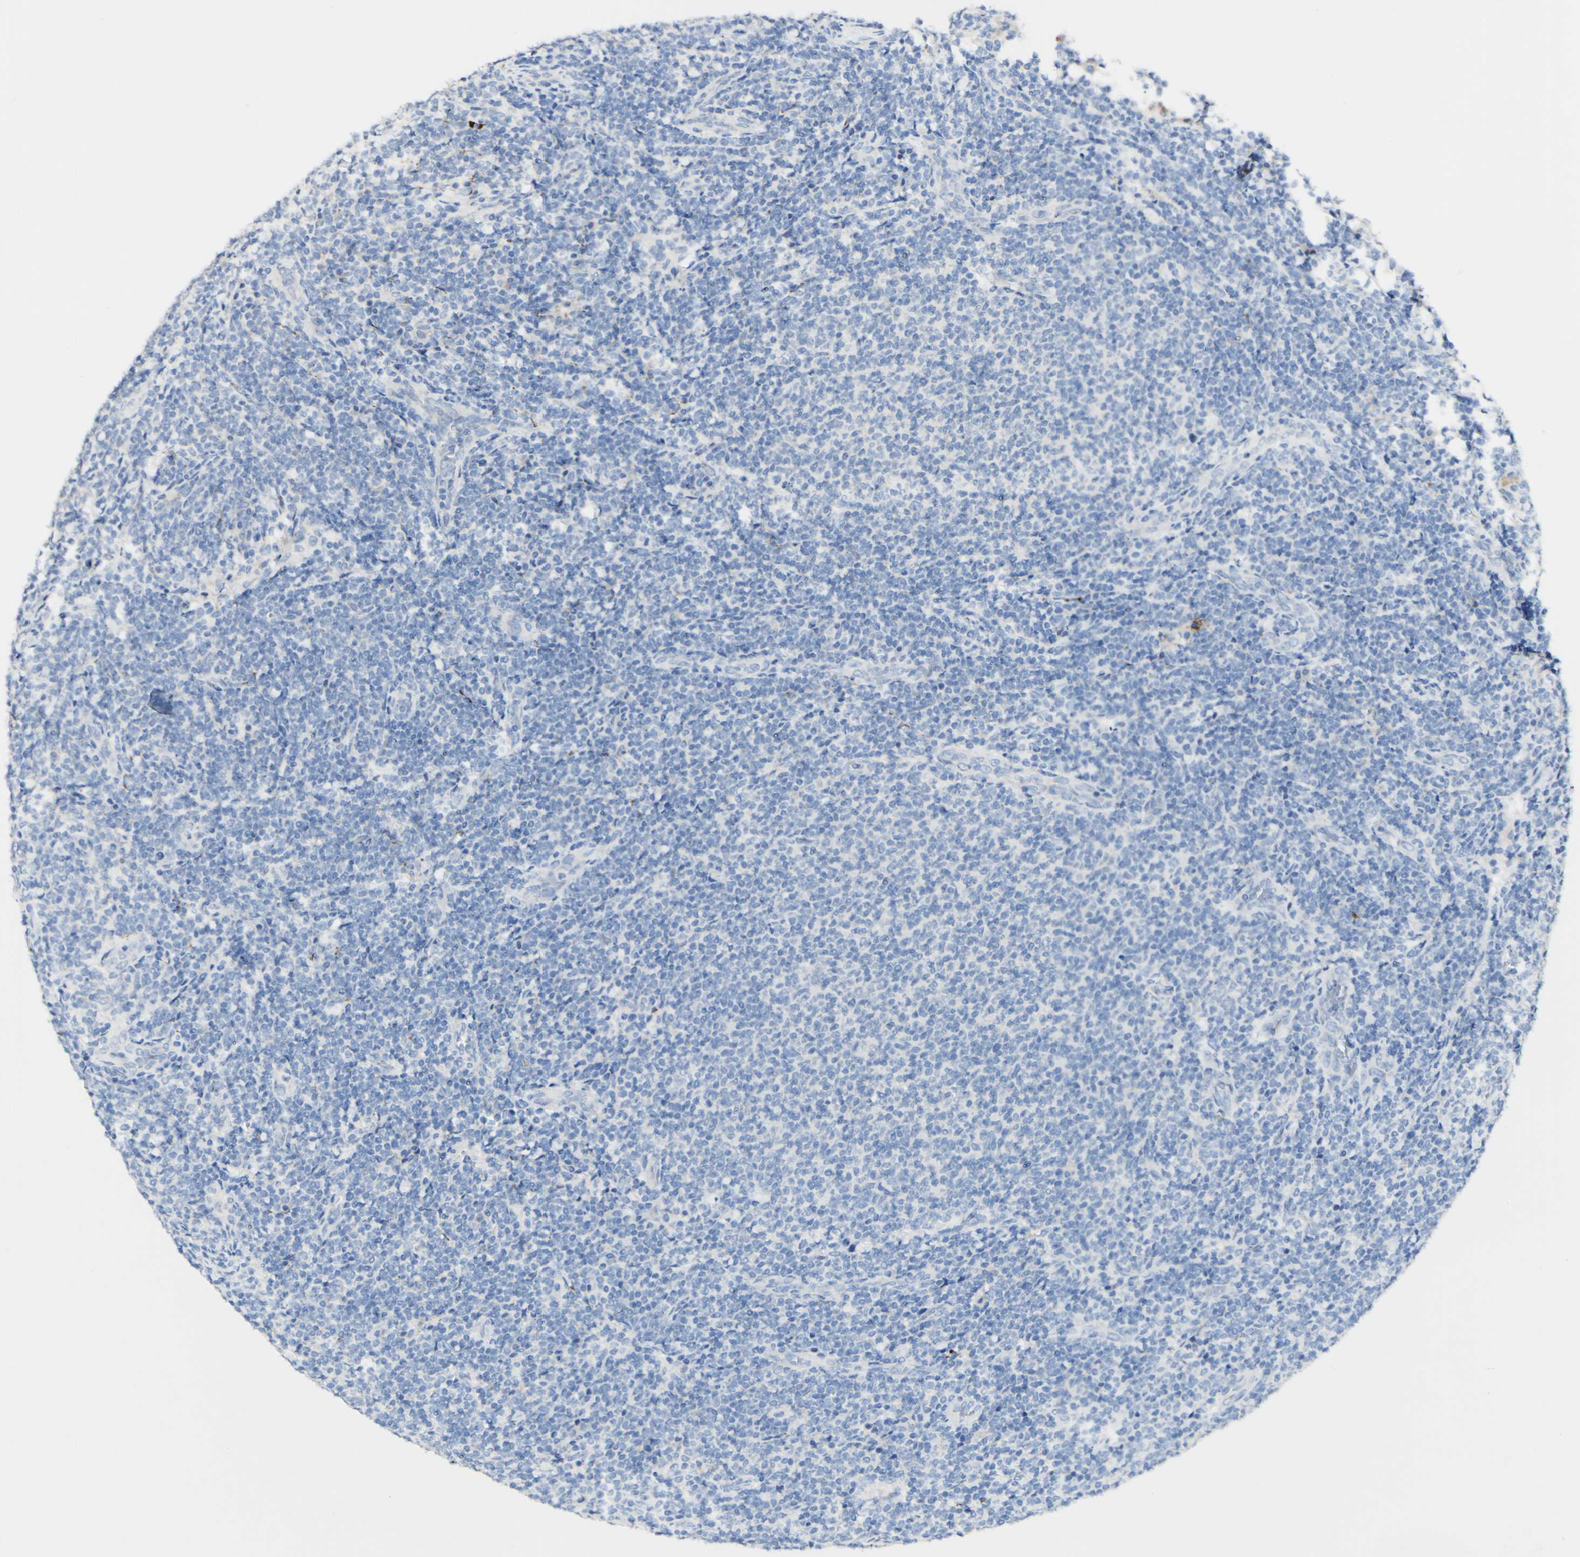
{"staining": {"intensity": "negative", "quantity": "none", "location": "none"}, "tissue": "lymphoma", "cell_type": "Tumor cells", "image_type": "cancer", "snomed": [{"axis": "morphology", "description": "Malignant lymphoma, non-Hodgkin's type, Low grade"}, {"axis": "topography", "description": "Lymph node"}], "caption": "A histopathology image of low-grade malignant lymphoma, non-Hodgkin's type stained for a protein exhibits no brown staining in tumor cells.", "gene": "FGF4", "patient": {"sex": "male", "age": 66}}